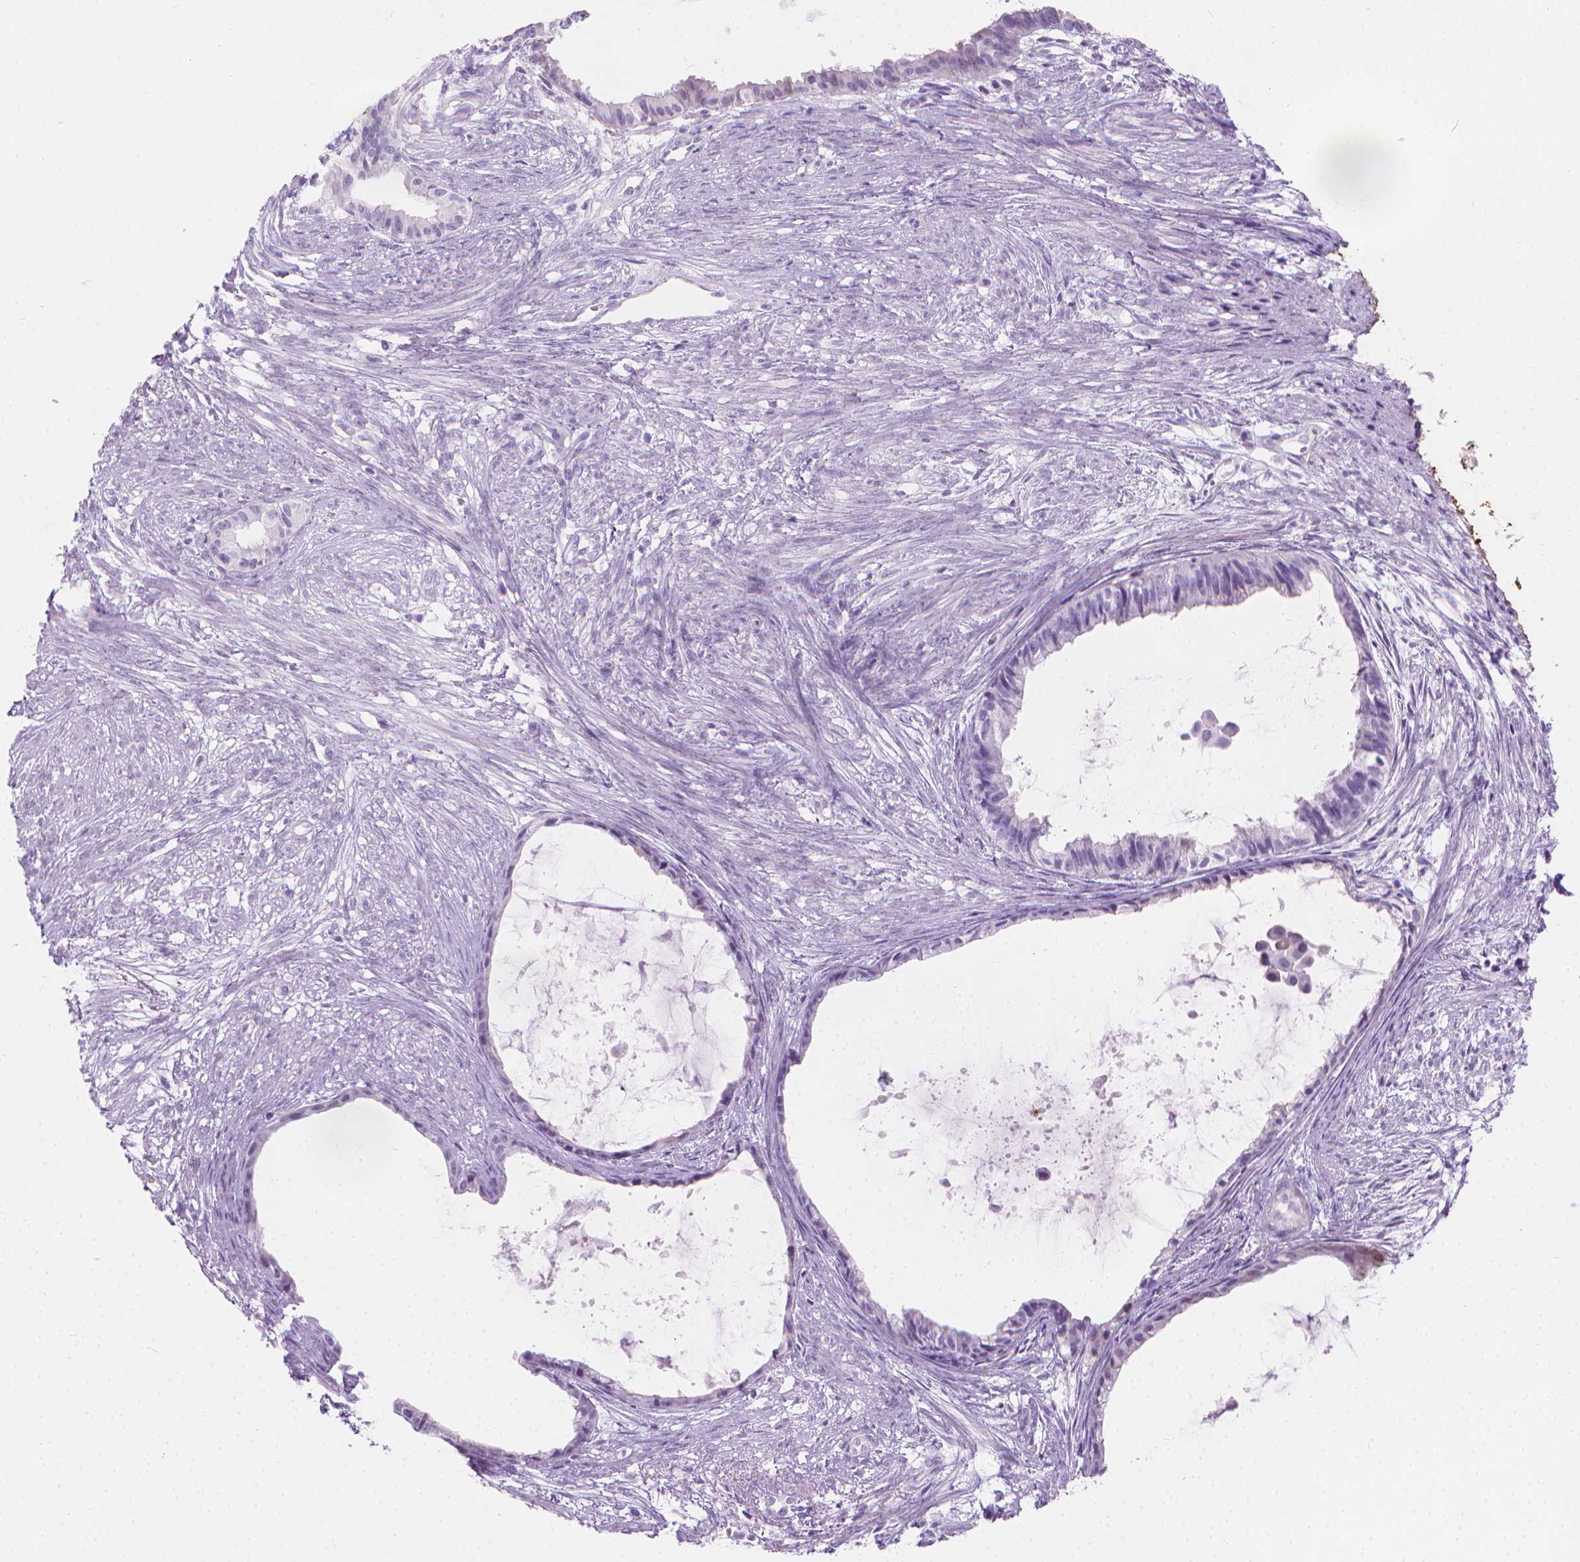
{"staining": {"intensity": "negative", "quantity": "none", "location": "none"}, "tissue": "endometrial cancer", "cell_type": "Tumor cells", "image_type": "cancer", "snomed": [{"axis": "morphology", "description": "Adenocarcinoma, NOS"}, {"axis": "topography", "description": "Endometrium"}], "caption": "Endometrial cancer (adenocarcinoma) stained for a protein using IHC displays no staining tumor cells.", "gene": "CFAP52", "patient": {"sex": "female", "age": 86}}